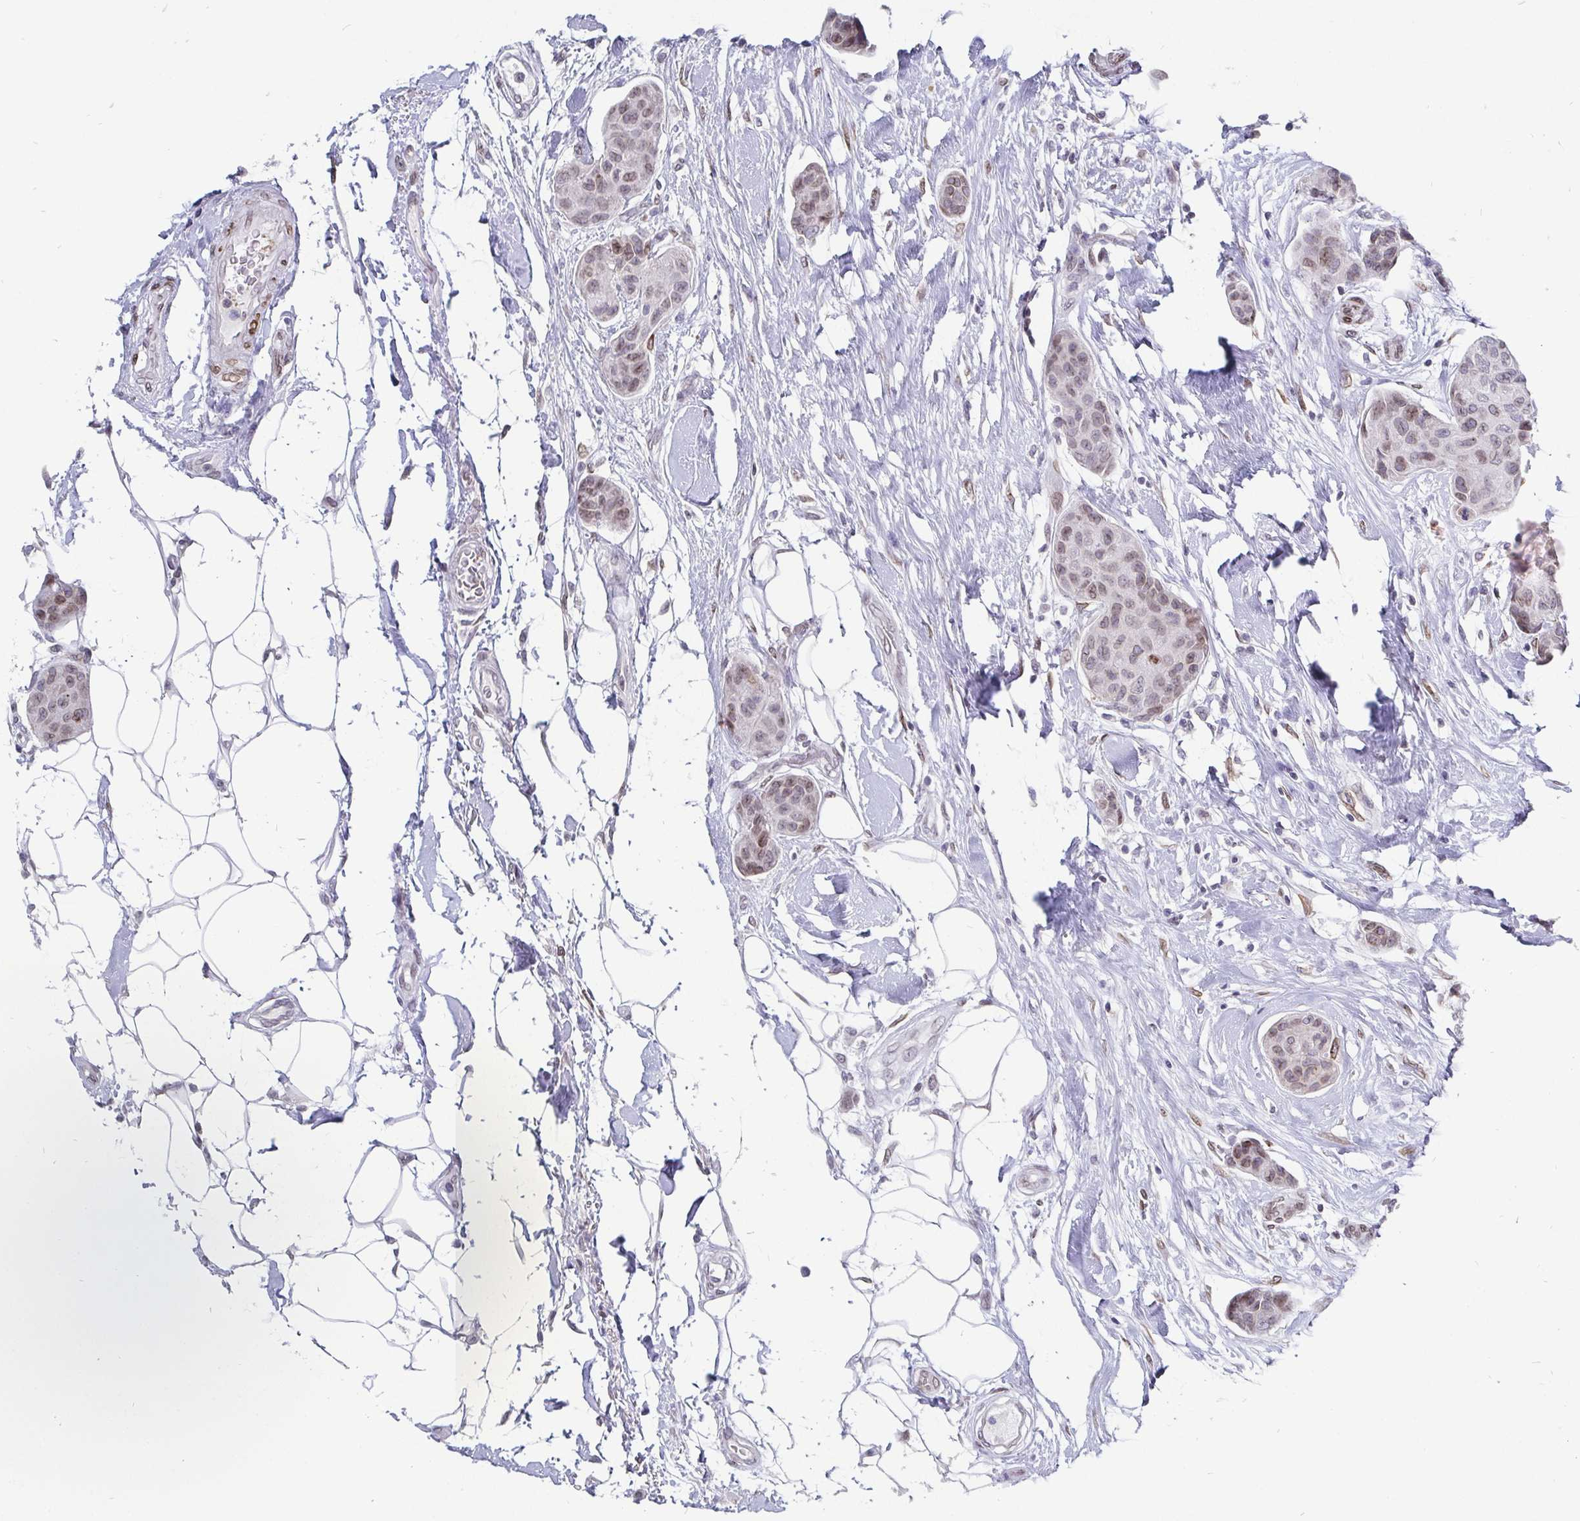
{"staining": {"intensity": "weak", "quantity": "25%-75%", "location": "nuclear"}, "tissue": "breast cancer", "cell_type": "Tumor cells", "image_type": "cancer", "snomed": [{"axis": "morphology", "description": "Duct carcinoma"}, {"axis": "topography", "description": "Breast"}, {"axis": "topography", "description": "Lymph node"}], "caption": "A micrograph of human breast cancer stained for a protein reveals weak nuclear brown staining in tumor cells.", "gene": "EMD", "patient": {"sex": "female", "age": 80}}